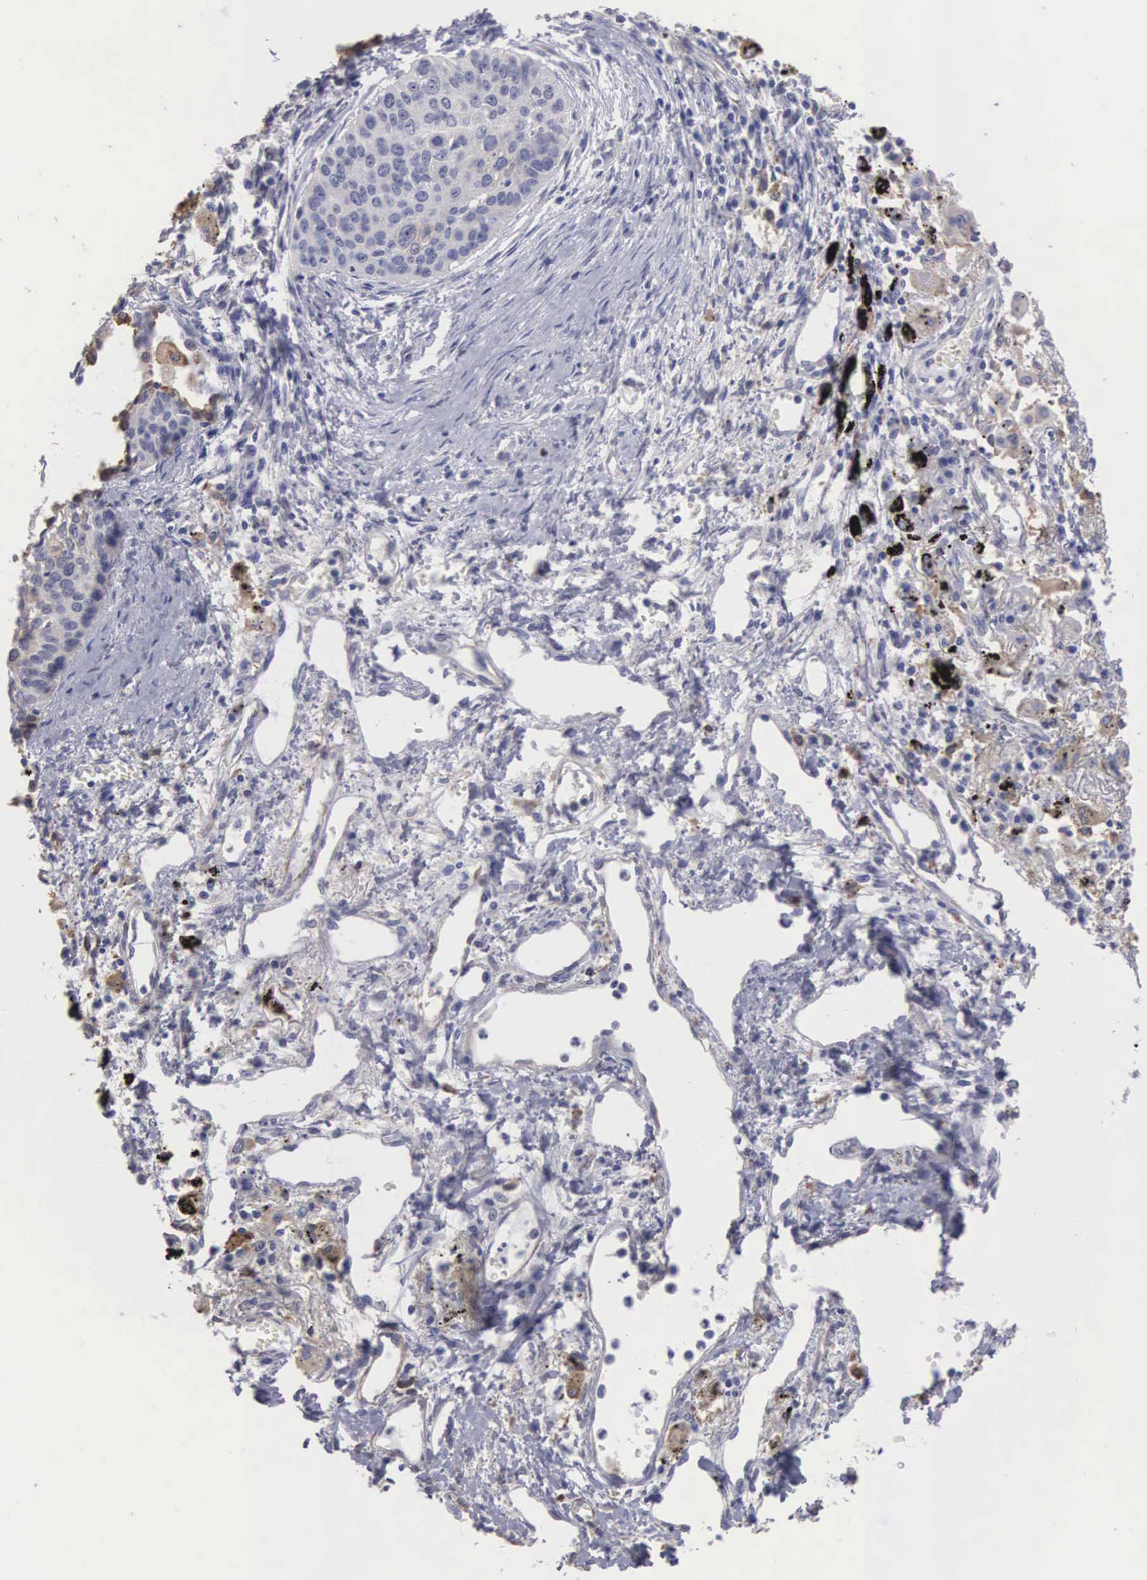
{"staining": {"intensity": "negative", "quantity": "none", "location": "none"}, "tissue": "lung cancer", "cell_type": "Tumor cells", "image_type": "cancer", "snomed": [{"axis": "morphology", "description": "Squamous cell carcinoma, NOS"}, {"axis": "topography", "description": "Lung"}], "caption": "Lung cancer (squamous cell carcinoma) was stained to show a protein in brown. There is no significant staining in tumor cells. (DAB IHC with hematoxylin counter stain).", "gene": "LIN52", "patient": {"sex": "male", "age": 71}}